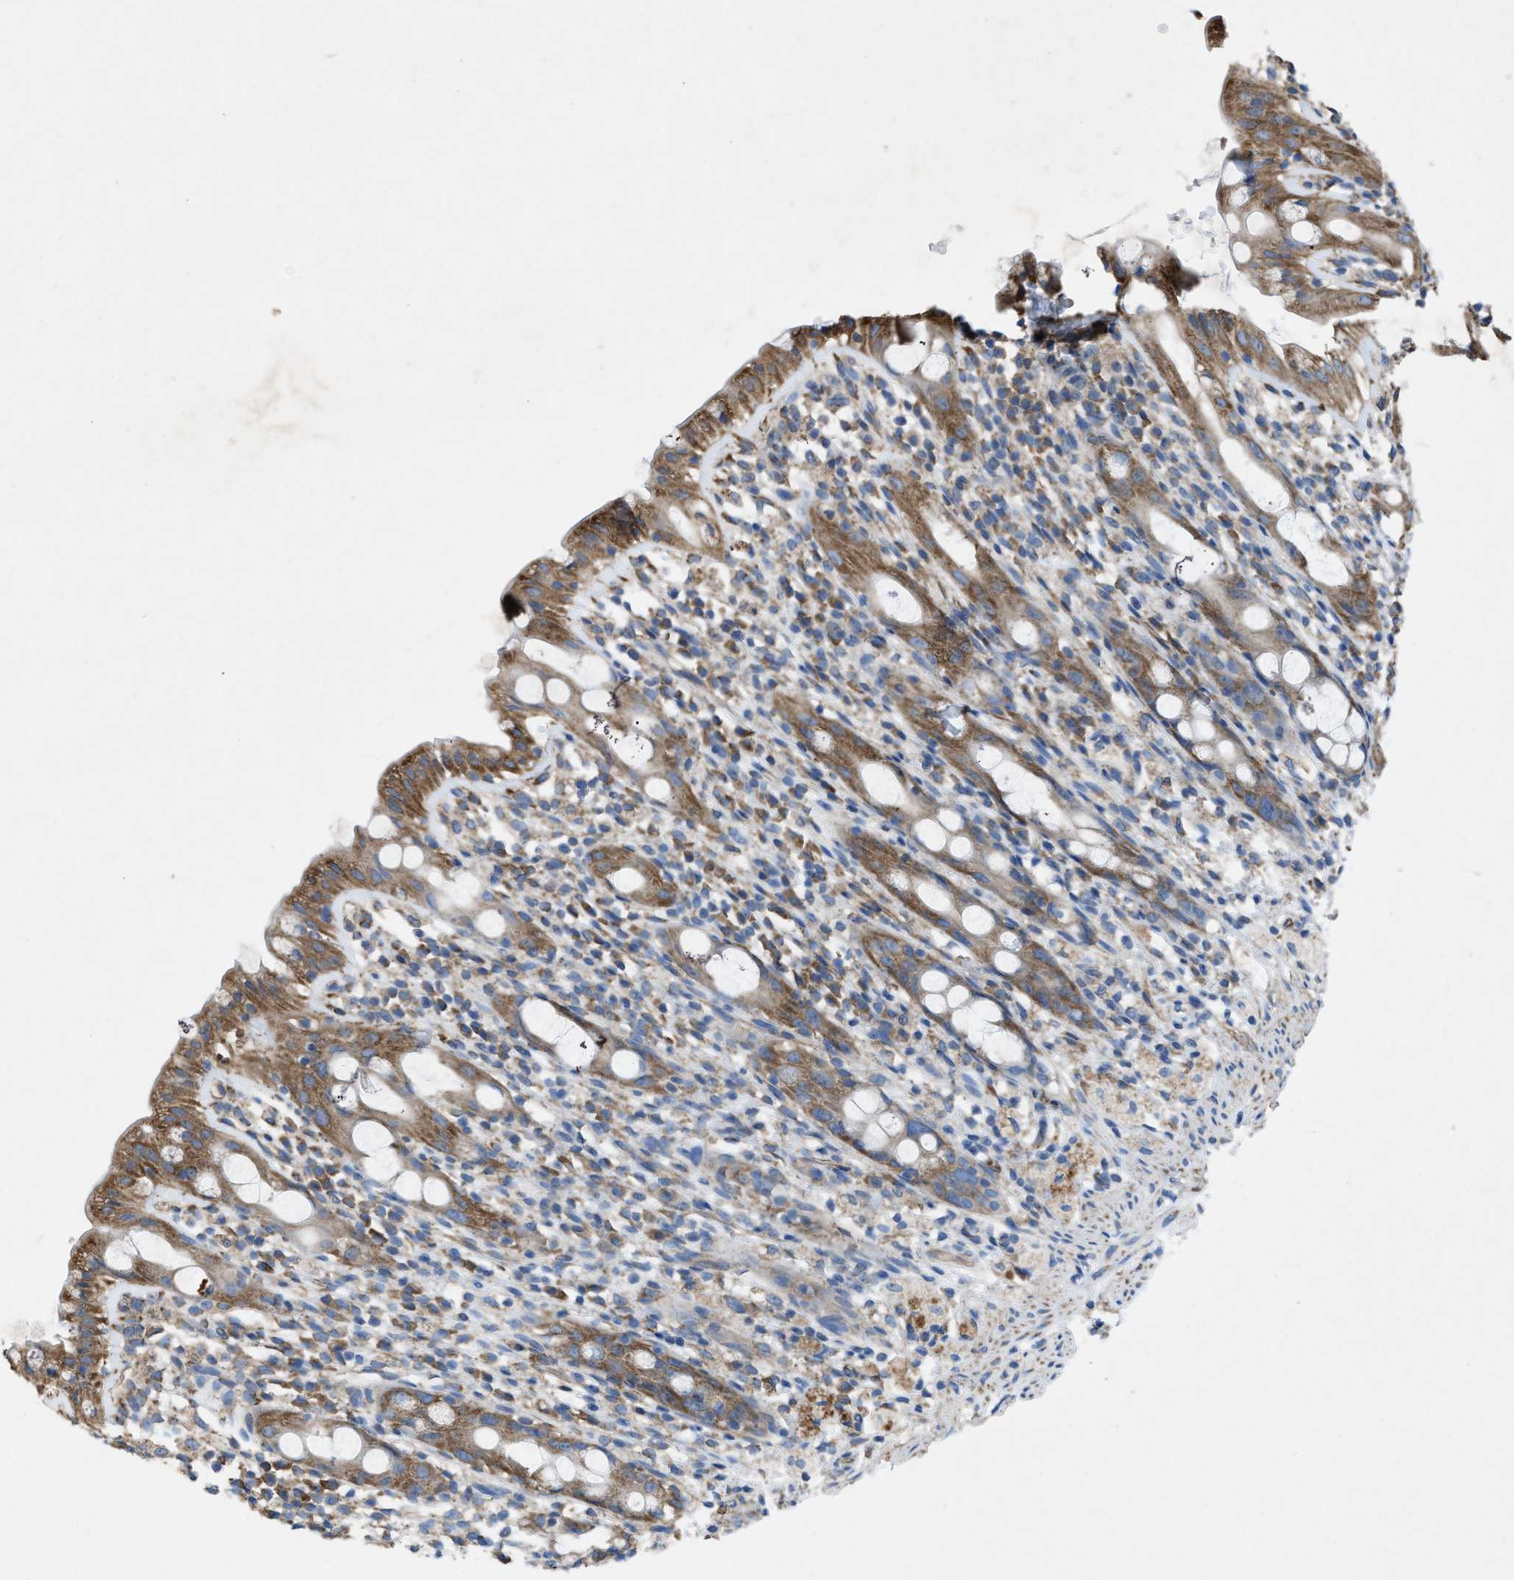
{"staining": {"intensity": "moderate", "quantity": ">75%", "location": "cytoplasmic/membranous"}, "tissue": "rectum", "cell_type": "Glandular cells", "image_type": "normal", "snomed": [{"axis": "morphology", "description": "Normal tissue, NOS"}, {"axis": "topography", "description": "Rectum"}], "caption": "Protein staining of benign rectum demonstrates moderate cytoplasmic/membranous expression in approximately >75% of glandular cells. The protein of interest is shown in brown color, while the nuclei are stained blue.", "gene": "DOLPP1", "patient": {"sex": "male", "age": 44}}